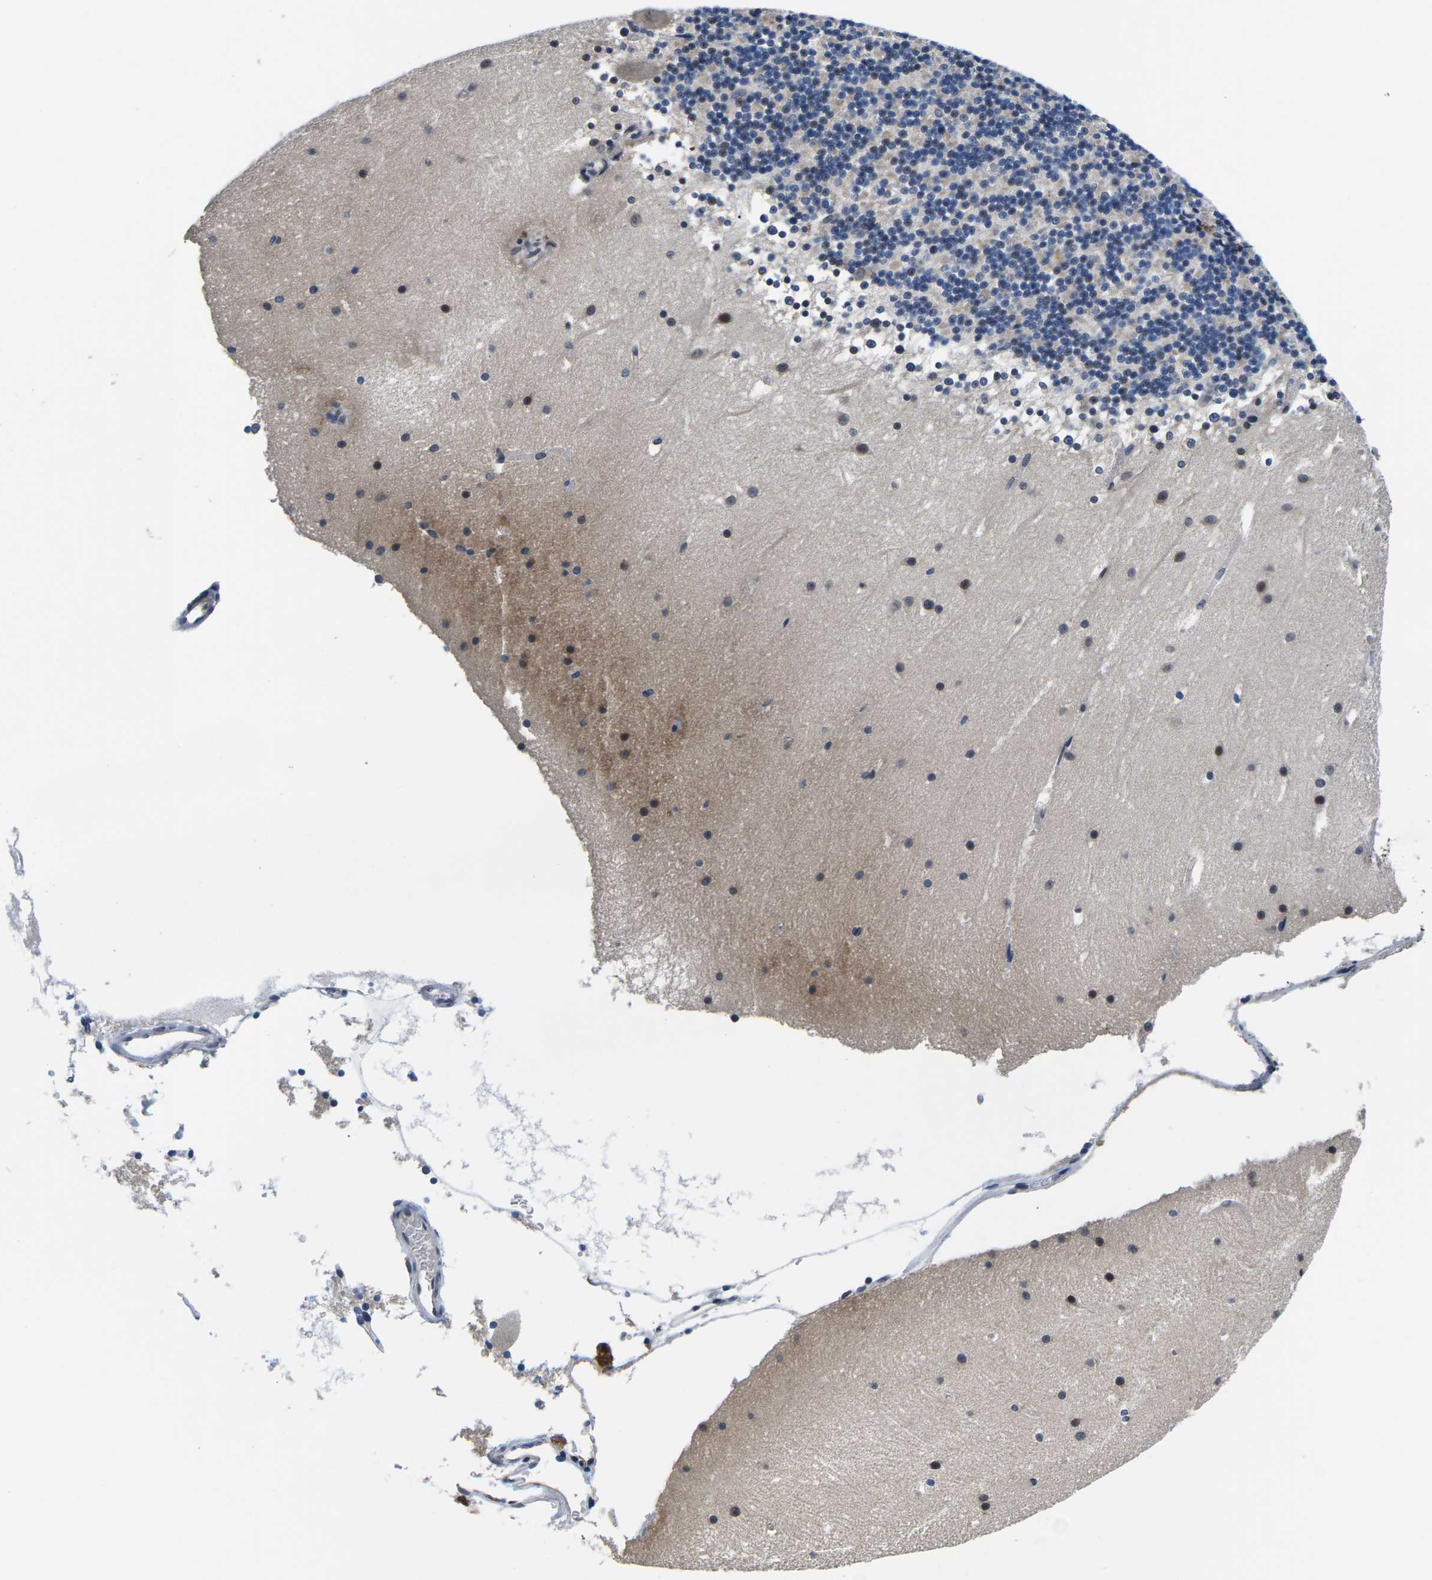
{"staining": {"intensity": "moderate", "quantity": "<25%", "location": "nuclear"}, "tissue": "cerebellum", "cell_type": "Cells in granular layer", "image_type": "normal", "snomed": [{"axis": "morphology", "description": "Normal tissue, NOS"}, {"axis": "topography", "description": "Cerebellum"}], "caption": "Immunohistochemical staining of benign cerebellum reveals moderate nuclear protein positivity in approximately <25% of cells in granular layer.", "gene": "SNX10", "patient": {"sex": "male", "age": 45}}